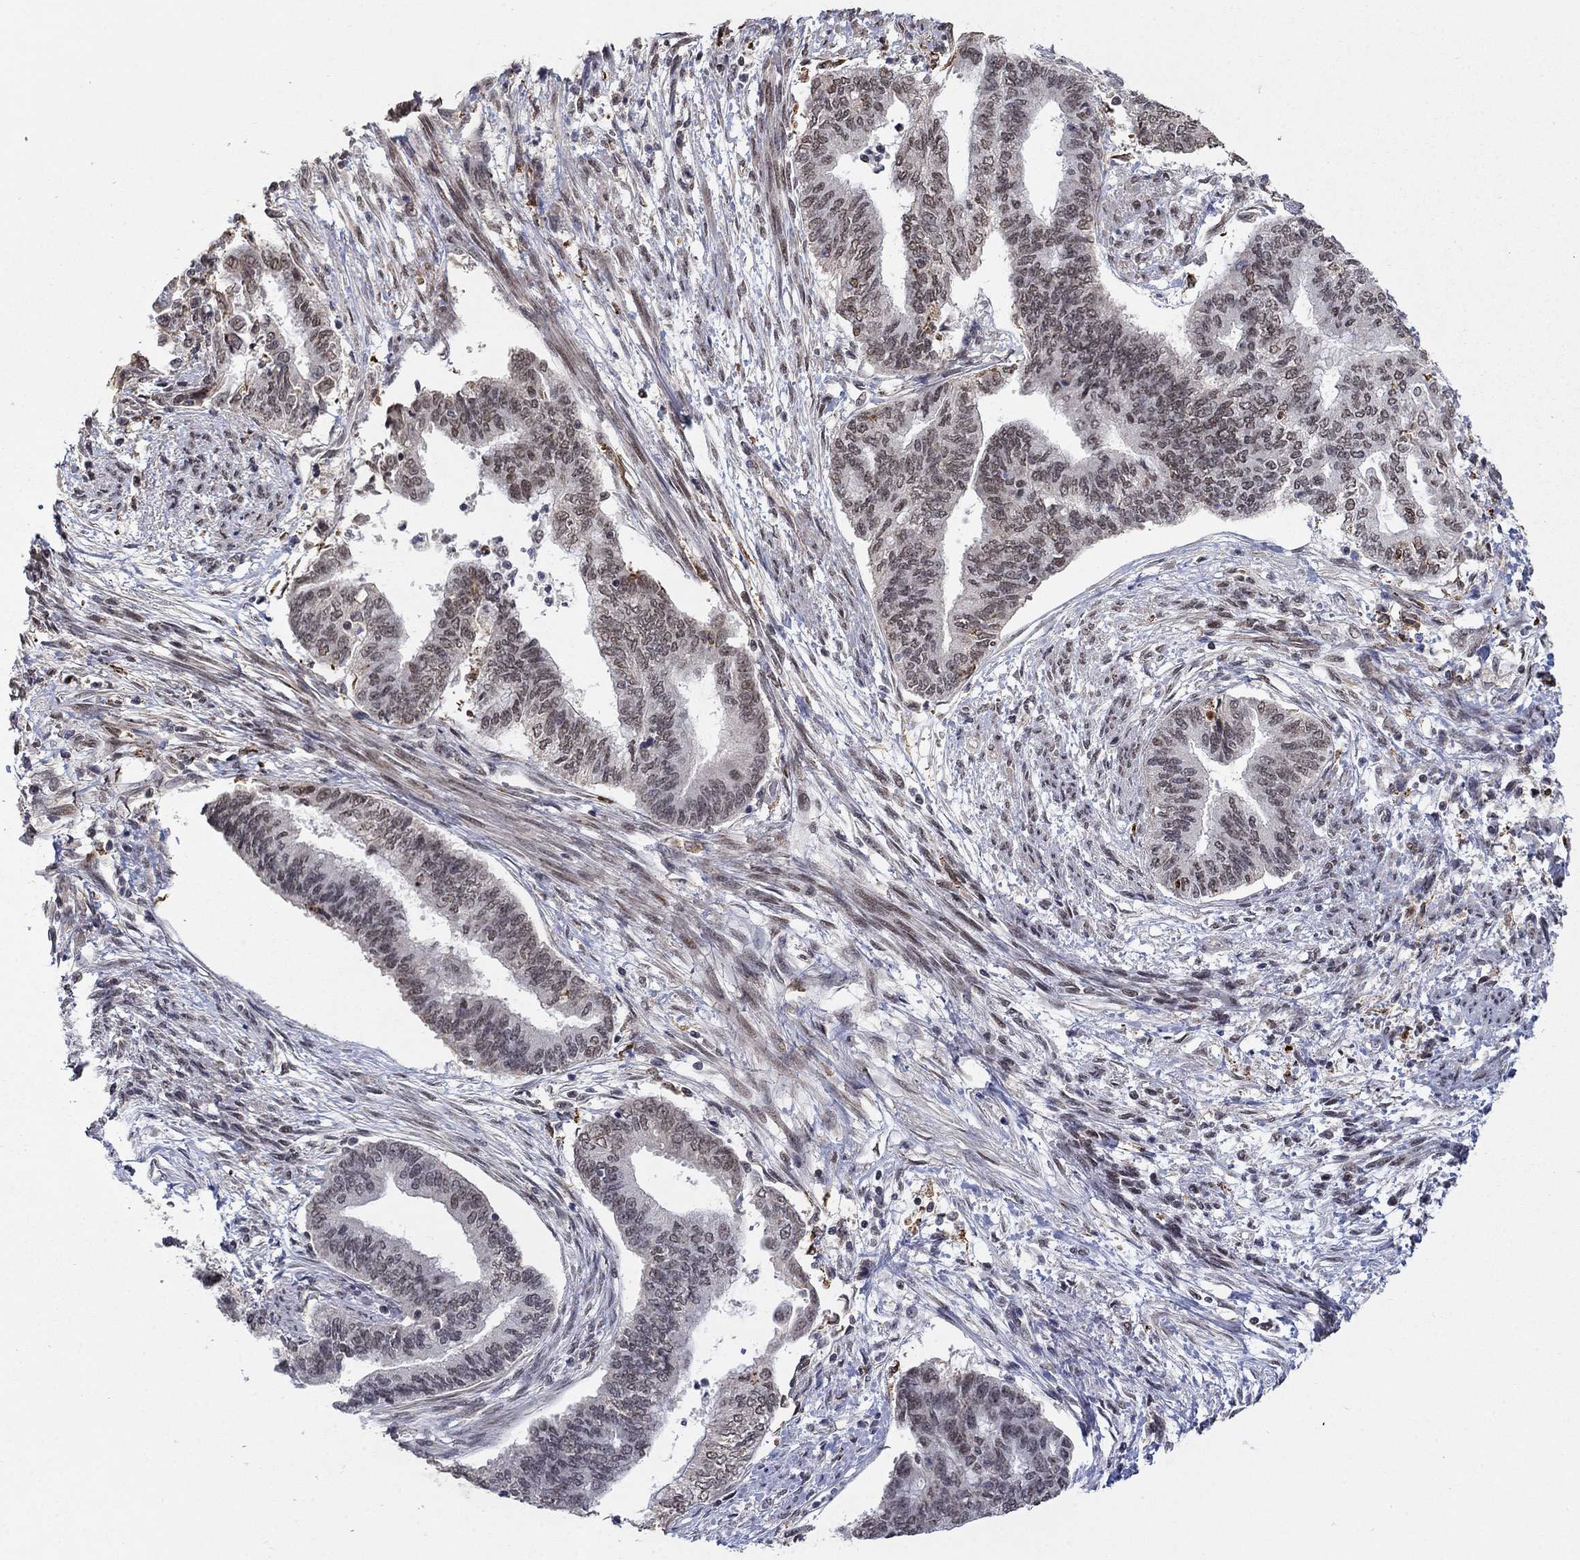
{"staining": {"intensity": "negative", "quantity": "none", "location": "none"}, "tissue": "endometrial cancer", "cell_type": "Tumor cells", "image_type": "cancer", "snomed": [{"axis": "morphology", "description": "Adenocarcinoma, NOS"}, {"axis": "topography", "description": "Endometrium"}], "caption": "A micrograph of endometrial adenocarcinoma stained for a protein displays no brown staining in tumor cells. The staining was performed using DAB (3,3'-diaminobenzidine) to visualize the protein expression in brown, while the nuclei were stained in blue with hematoxylin (Magnification: 20x).", "gene": "GRIA3", "patient": {"sex": "female", "age": 65}}